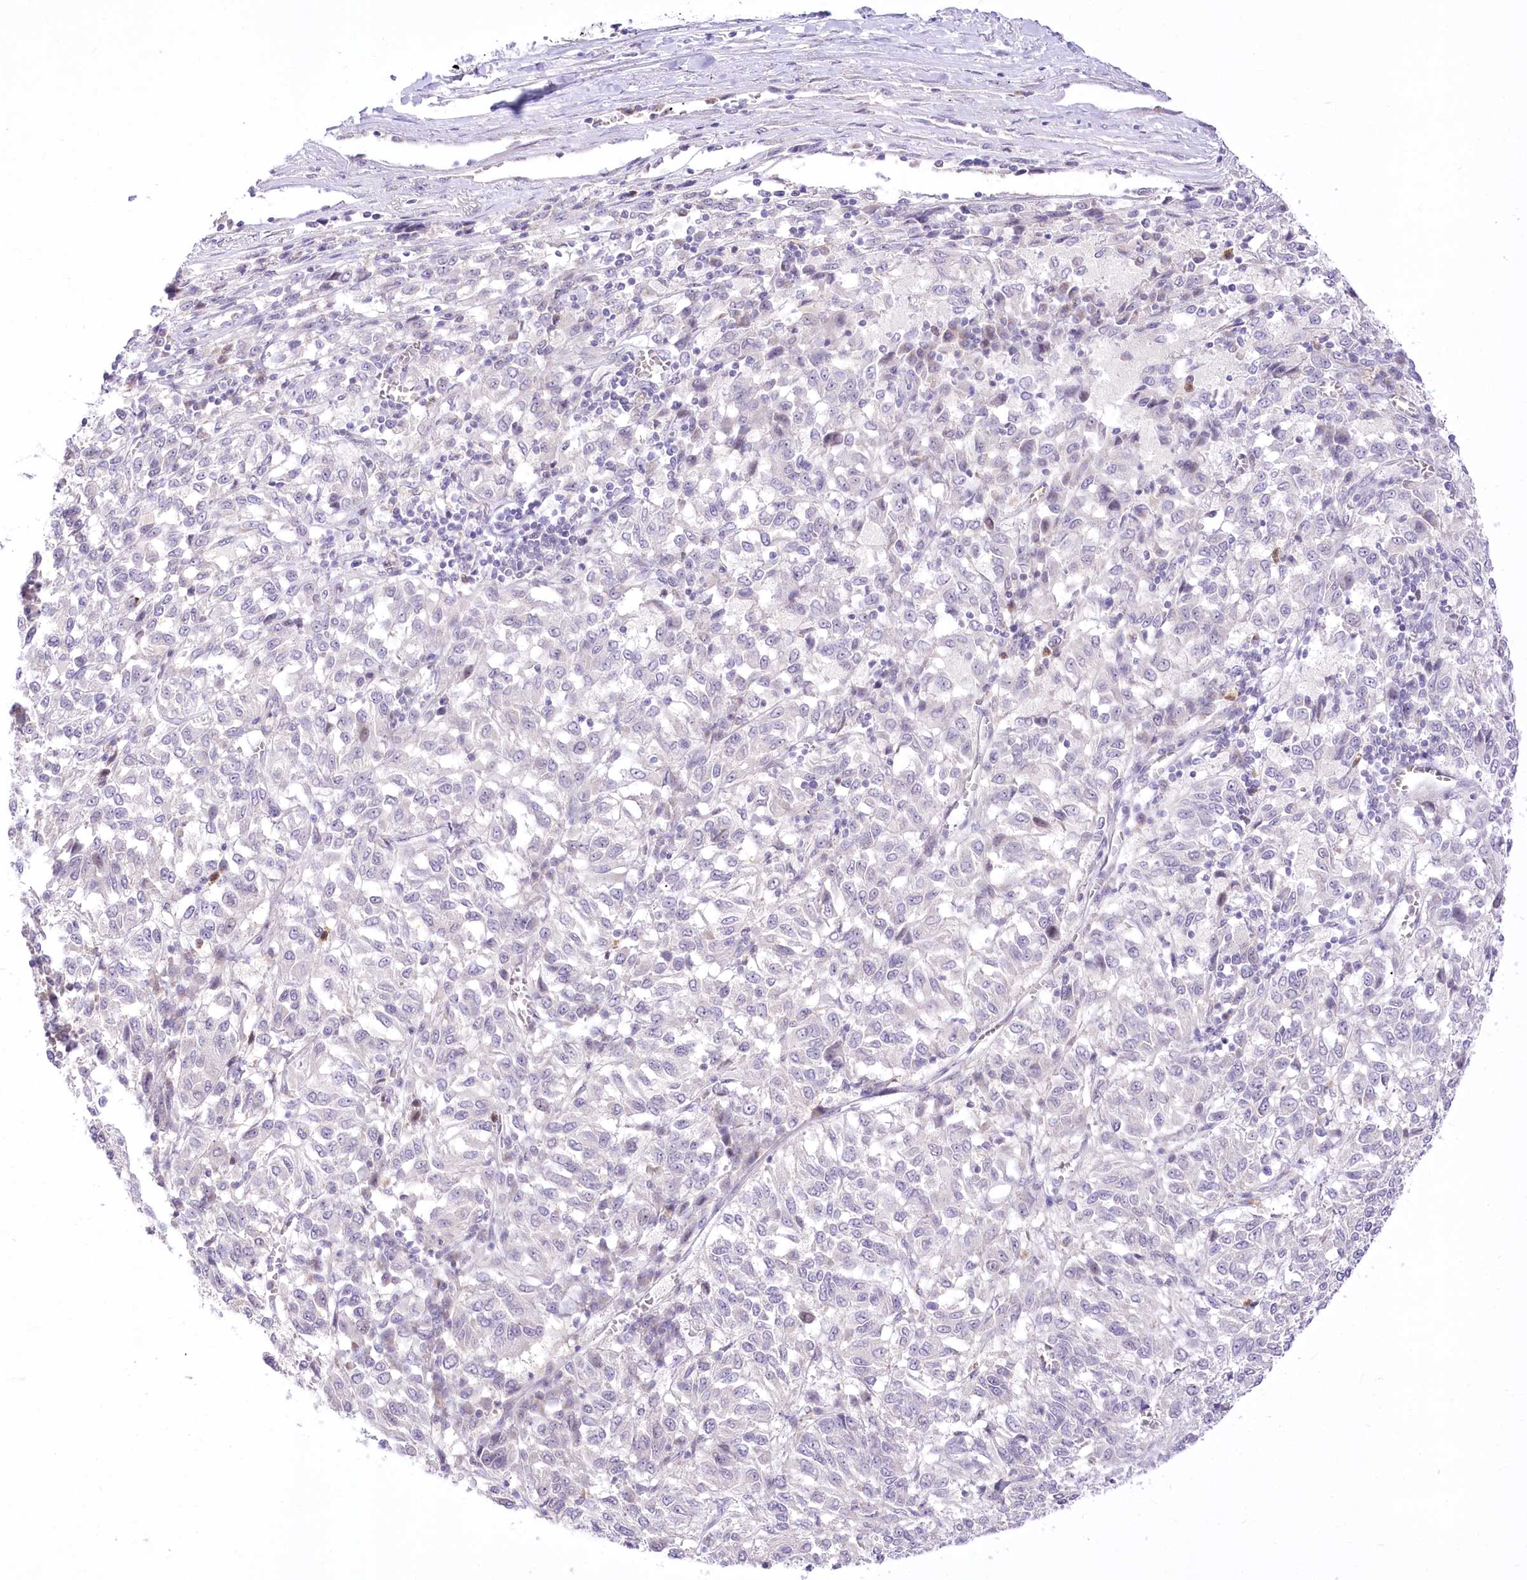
{"staining": {"intensity": "negative", "quantity": "none", "location": "none"}, "tissue": "melanoma", "cell_type": "Tumor cells", "image_type": "cancer", "snomed": [{"axis": "morphology", "description": "Malignant melanoma, Metastatic site"}, {"axis": "topography", "description": "Lung"}], "caption": "The immunohistochemistry histopathology image has no significant expression in tumor cells of malignant melanoma (metastatic site) tissue.", "gene": "BEND7", "patient": {"sex": "male", "age": 64}}